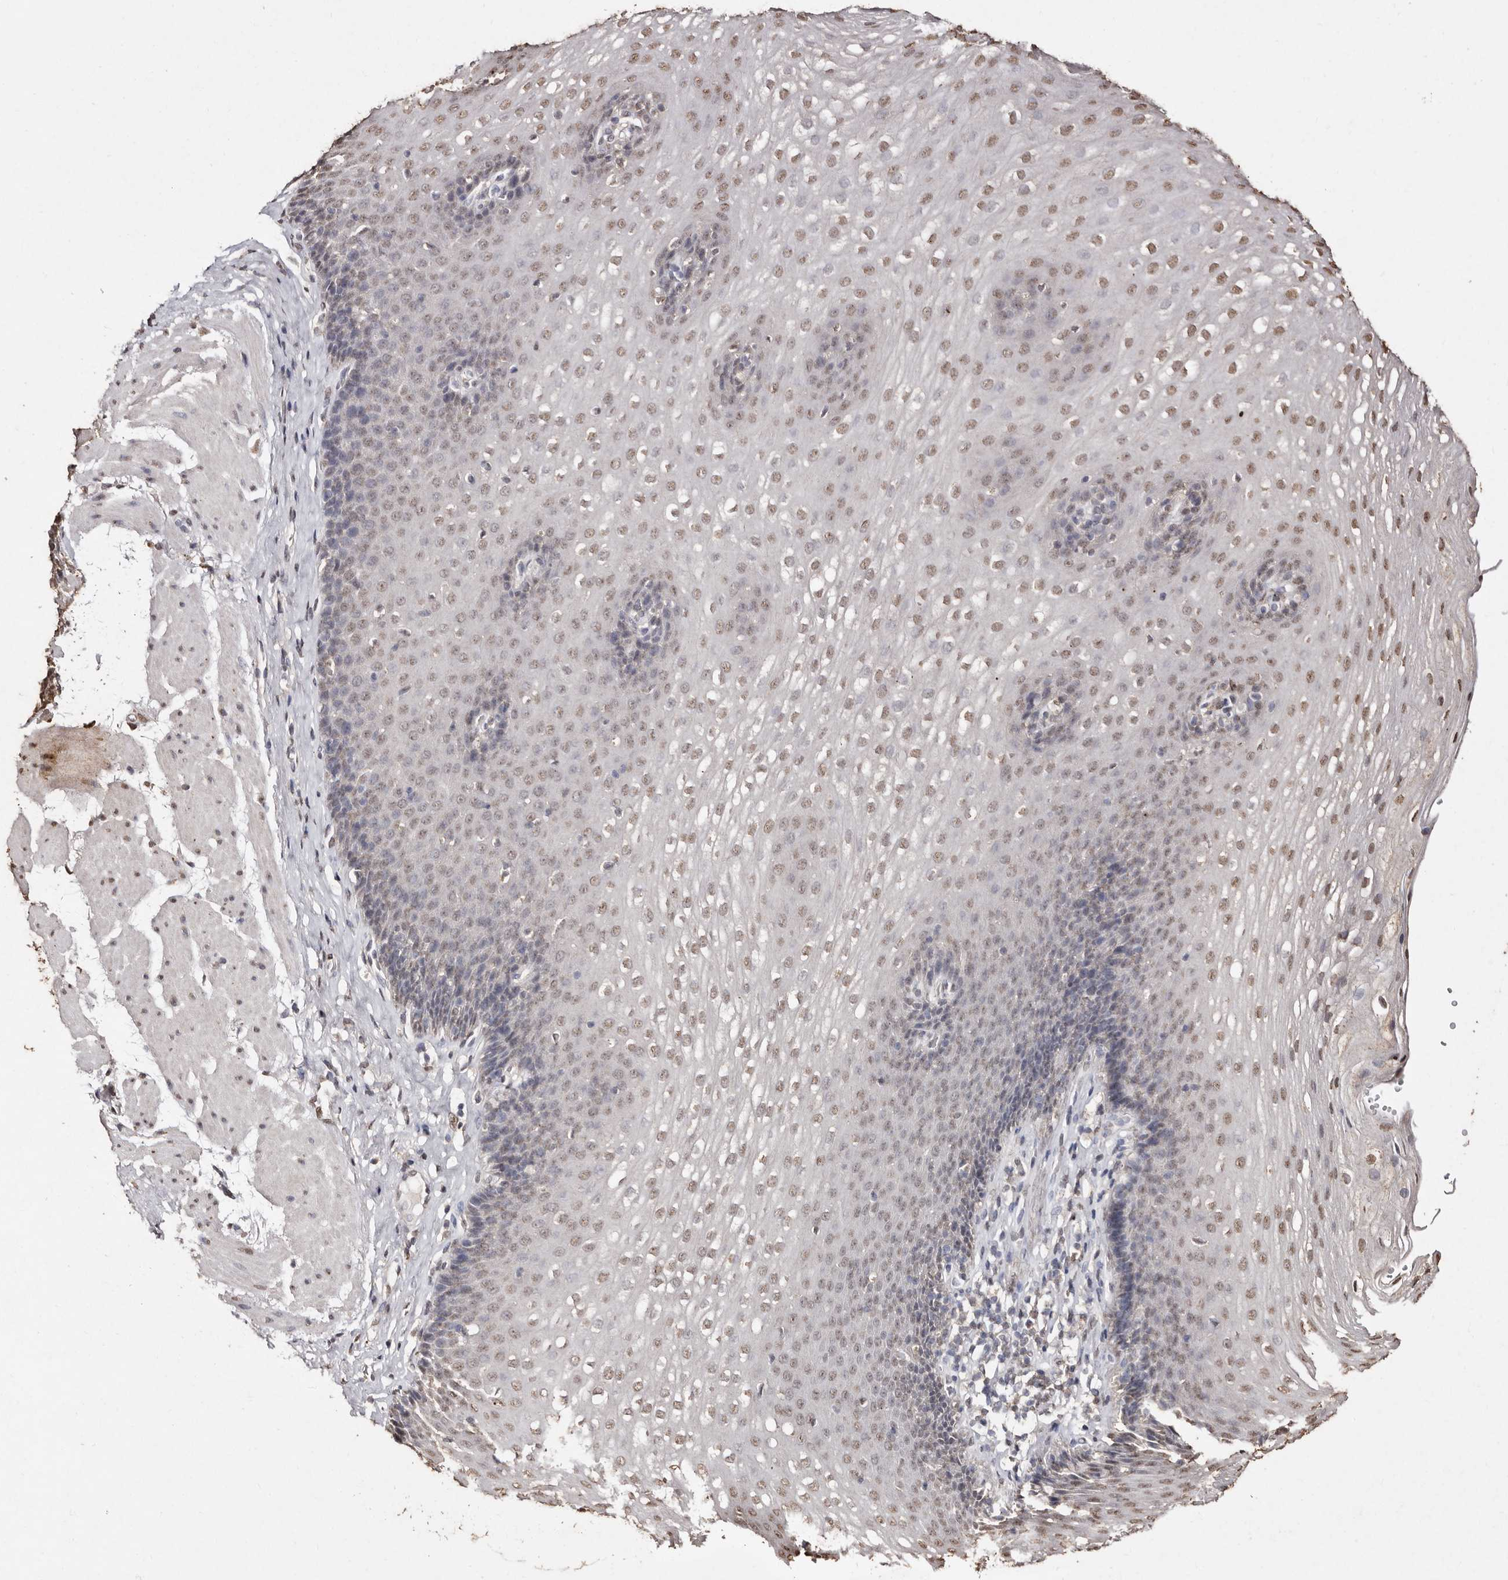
{"staining": {"intensity": "moderate", "quantity": "25%-75%", "location": "nuclear"}, "tissue": "esophagus", "cell_type": "Squamous epithelial cells", "image_type": "normal", "snomed": [{"axis": "morphology", "description": "Normal tissue, NOS"}, {"axis": "topography", "description": "Esophagus"}], "caption": "IHC of benign human esophagus shows medium levels of moderate nuclear expression in approximately 25%-75% of squamous epithelial cells. (DAB (3,3'-diaminobenzidine) IHC, brown staining for protein, blue staining for nuclei).", "gene": "ERBB4", "patient": {"sex": "female", "age": 66}}